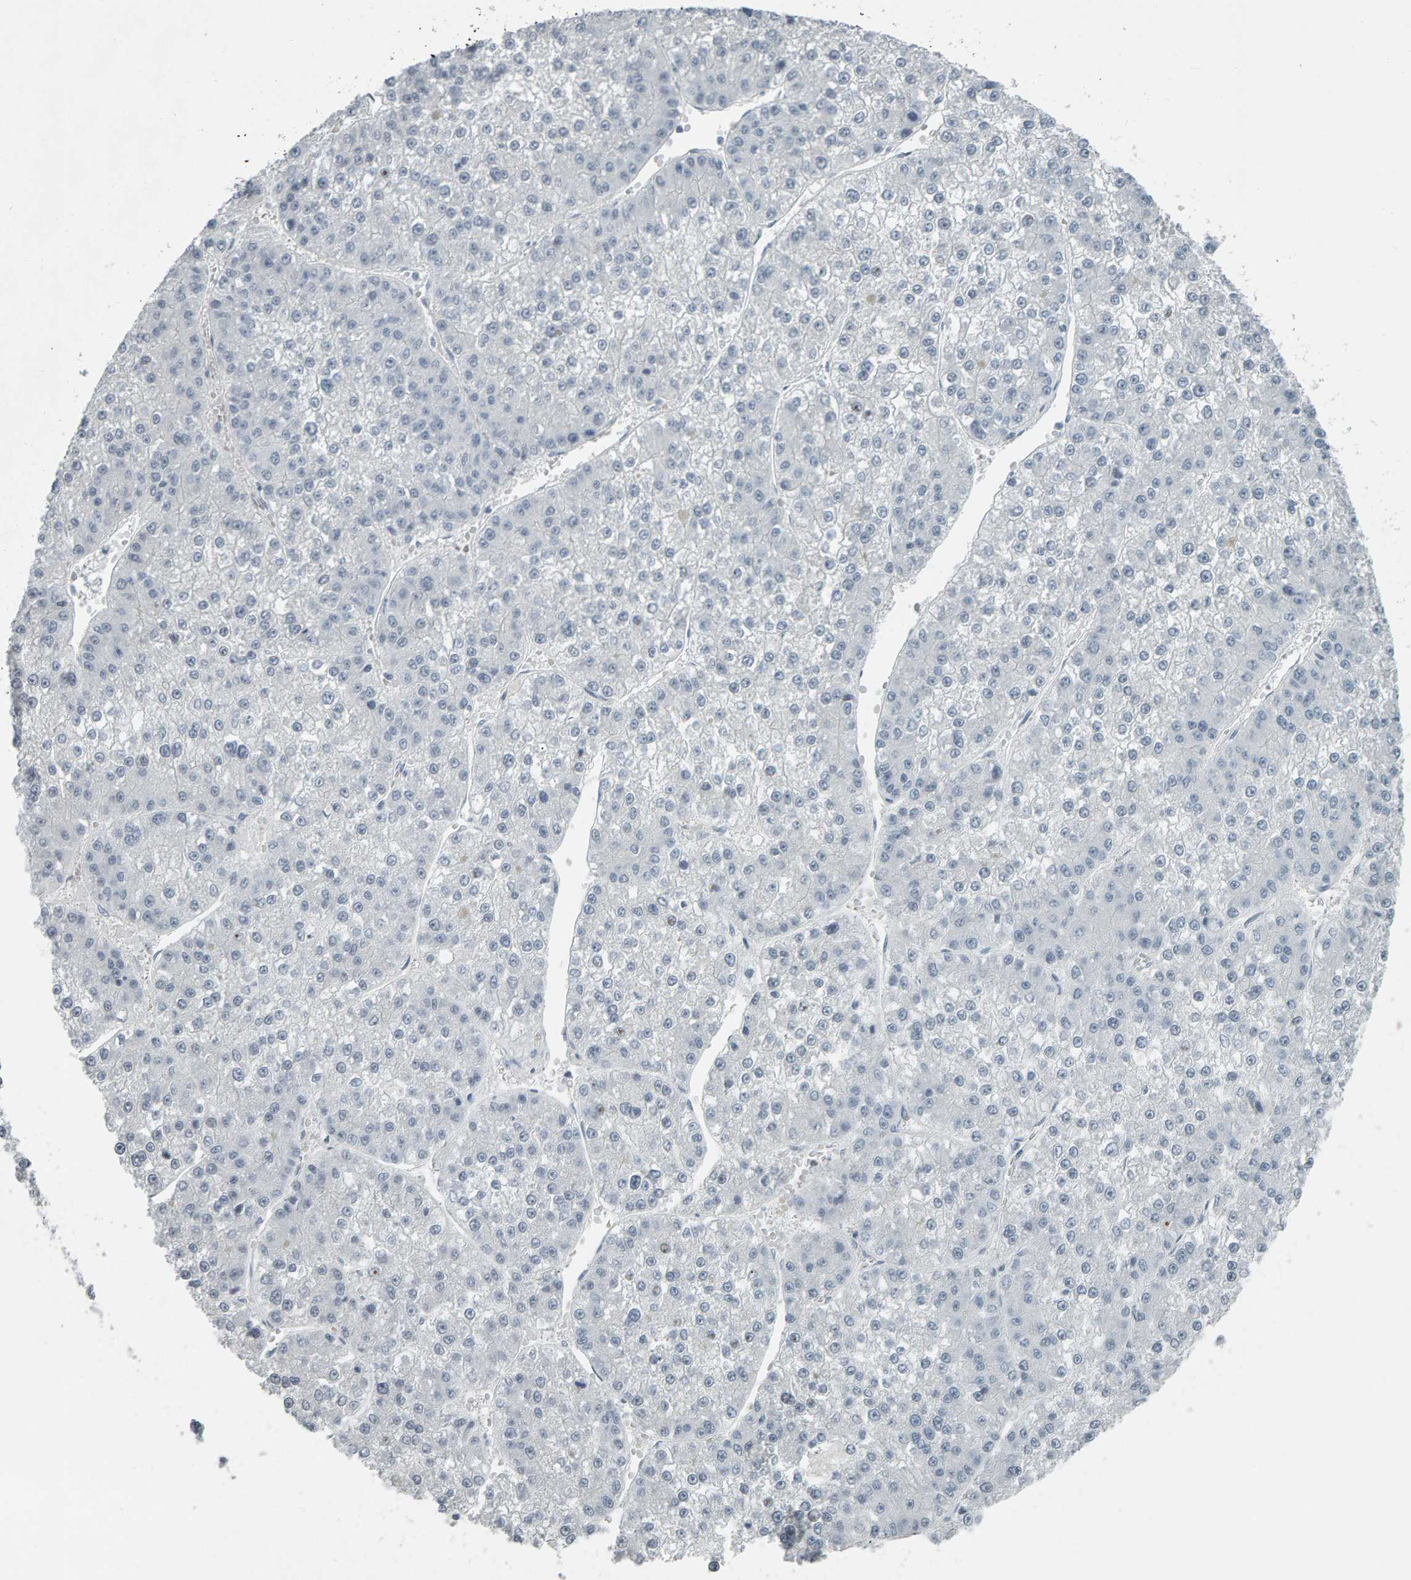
{"staining": {"intensity": "negative", "quantity": "none", "location": "none"}, "tissue": "liver cancer", "cell_type": "Tumor cells", "image_type": "cancer", "snomed": [{"axis": "morphology", "description": "Carcinoma, Hepatocellular, NOS"}, {"axis": "topography", "description": "Liver"}], "caption": "Immunohistochemical staining of hepatocellular carcinoma (liver) displays no significant expression in tumor cells.", "gene": "PYY", "patient": {"sex": "female", "age": 73}}